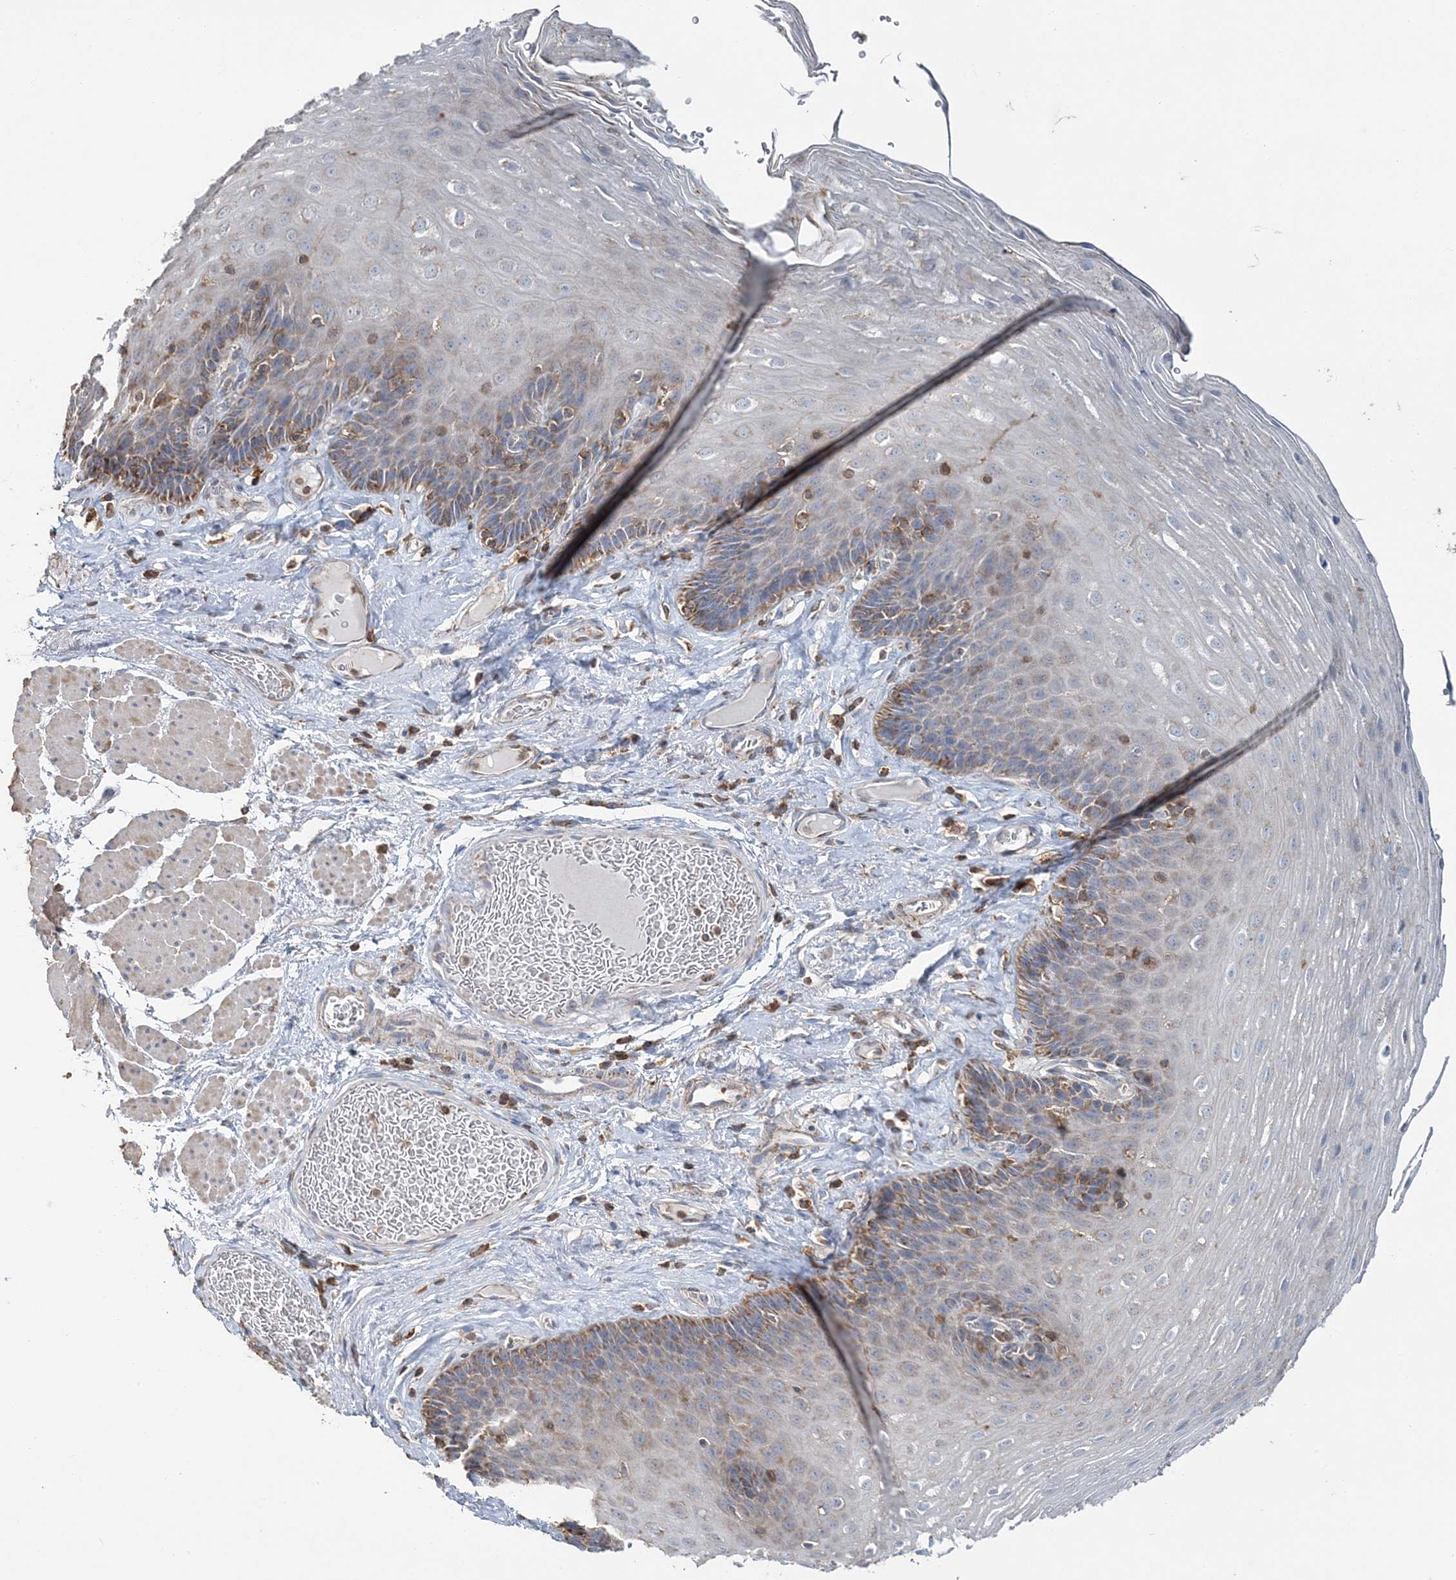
{"staining": {"intensity": "moderate", "quantity": "<25%", "location": "cytoplasmic/membranous"}, "tissue": "esophagus", "cell_type": "Squamous epithelial cells", "image_type": "normal", "snomed": [{"axis": "morphology", "description": "Normal tissue, NOS"}, {"axis": "topography", "description": "Esophagus"}], "caption": "An image of esophagus stained for a protein displays moderate cytoplasmic/membranous brown staining in squamous epithelial cells. Nuclei are stained in blue.", "gene": "TMLHE", "patient": {"sex": "female", "age": 66}}